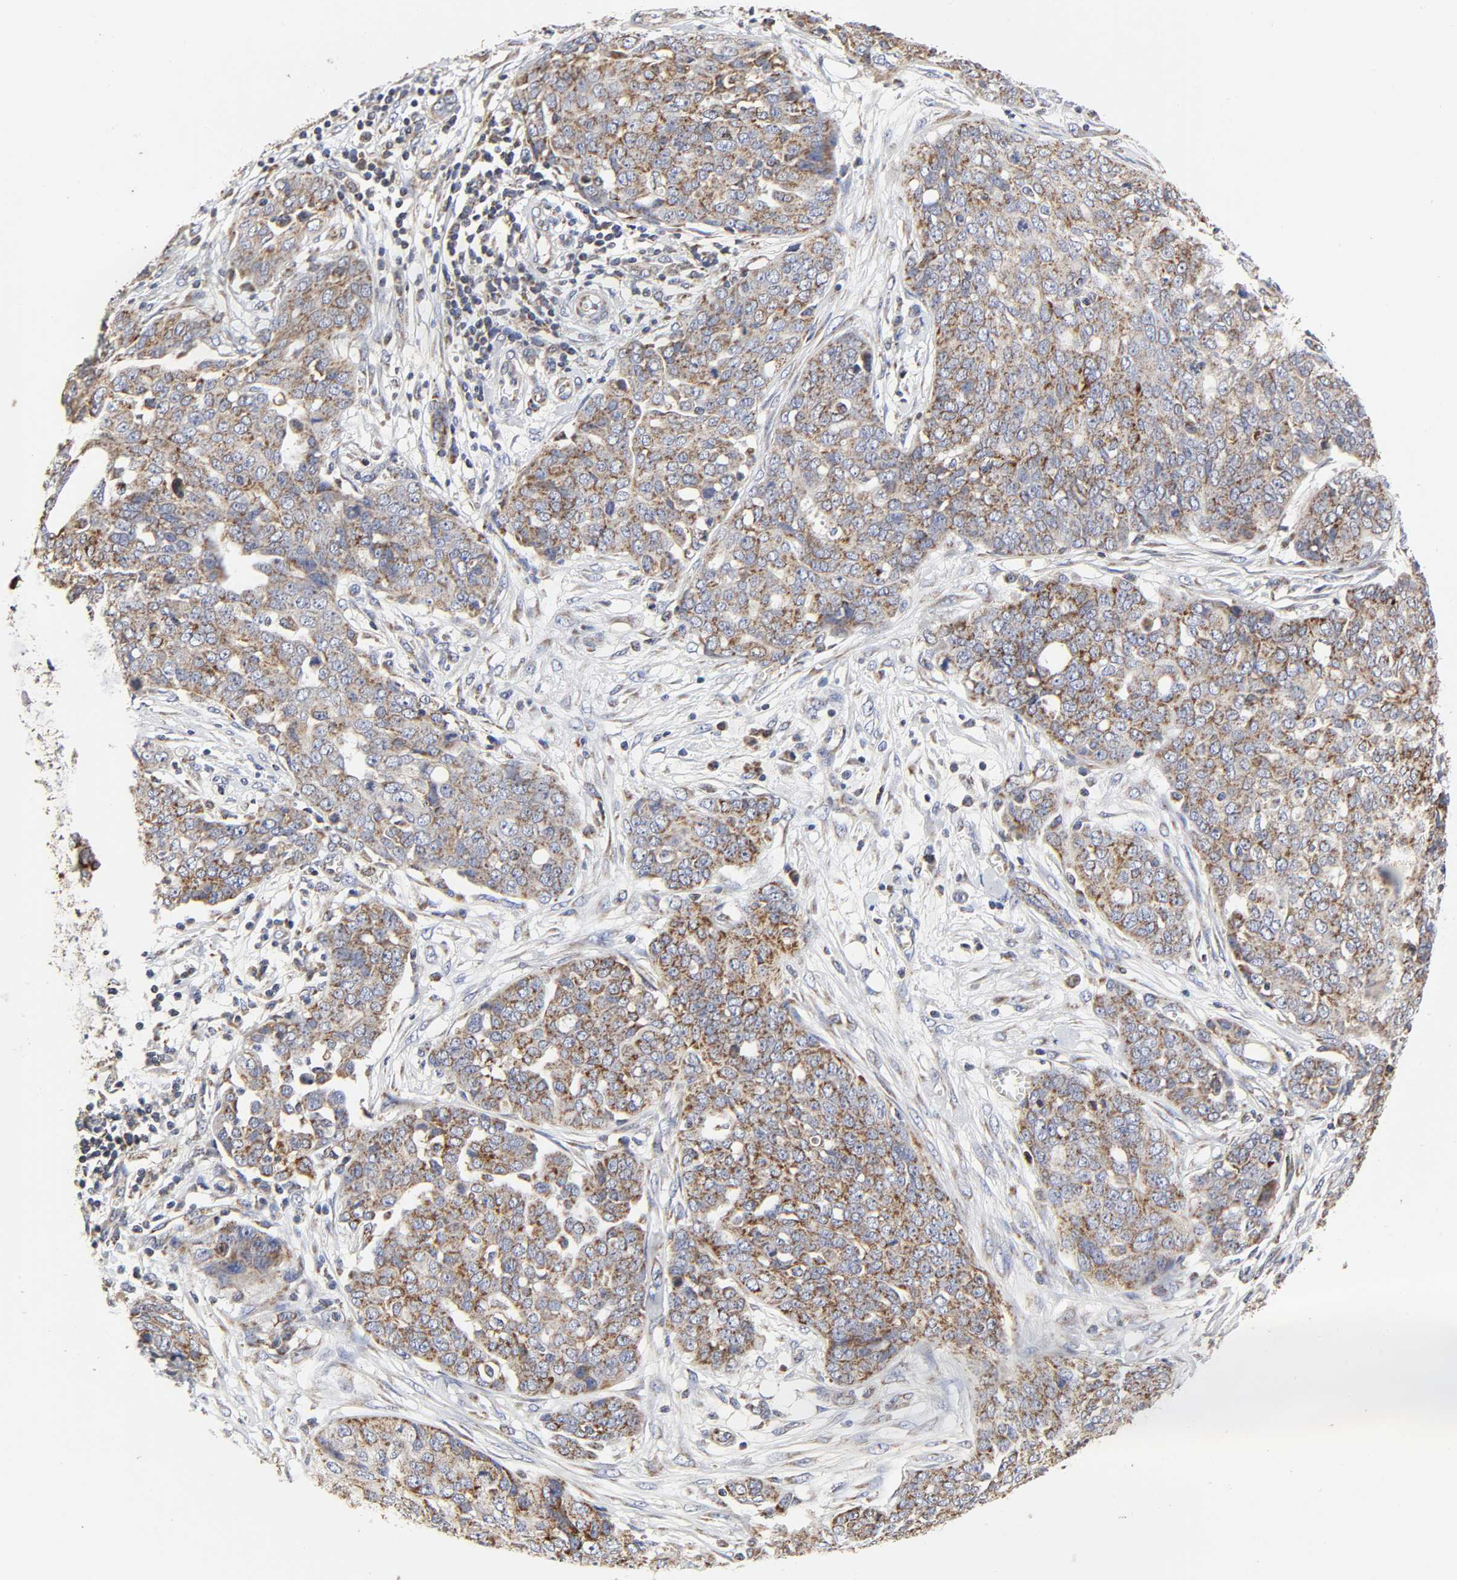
{"staining": {"intensity": "moderate", "quantity": ">75%", "location": "cytoplasmic/membranous"}, "tissue": "ovarian cancer", "cell_type": "Tumor cells", "image_type": "cancer", "snomed": [{"axis": "morphology", "description": "Cystadenocarcinoma, serous, NOS"}, {"axis": "topography", "description": "Soft tissue"}, {"axis": "topography", "description": "Ovary"}], "caption": "The histopathology image demonstrates a brown stain indicating the presence of a protein in the cytoplasmic/membranous of tumor cells in serous cystadenocarcinoma (ovarian).", "gene": "COX6B1", "patient": {"sex": "female", "age": 57}}